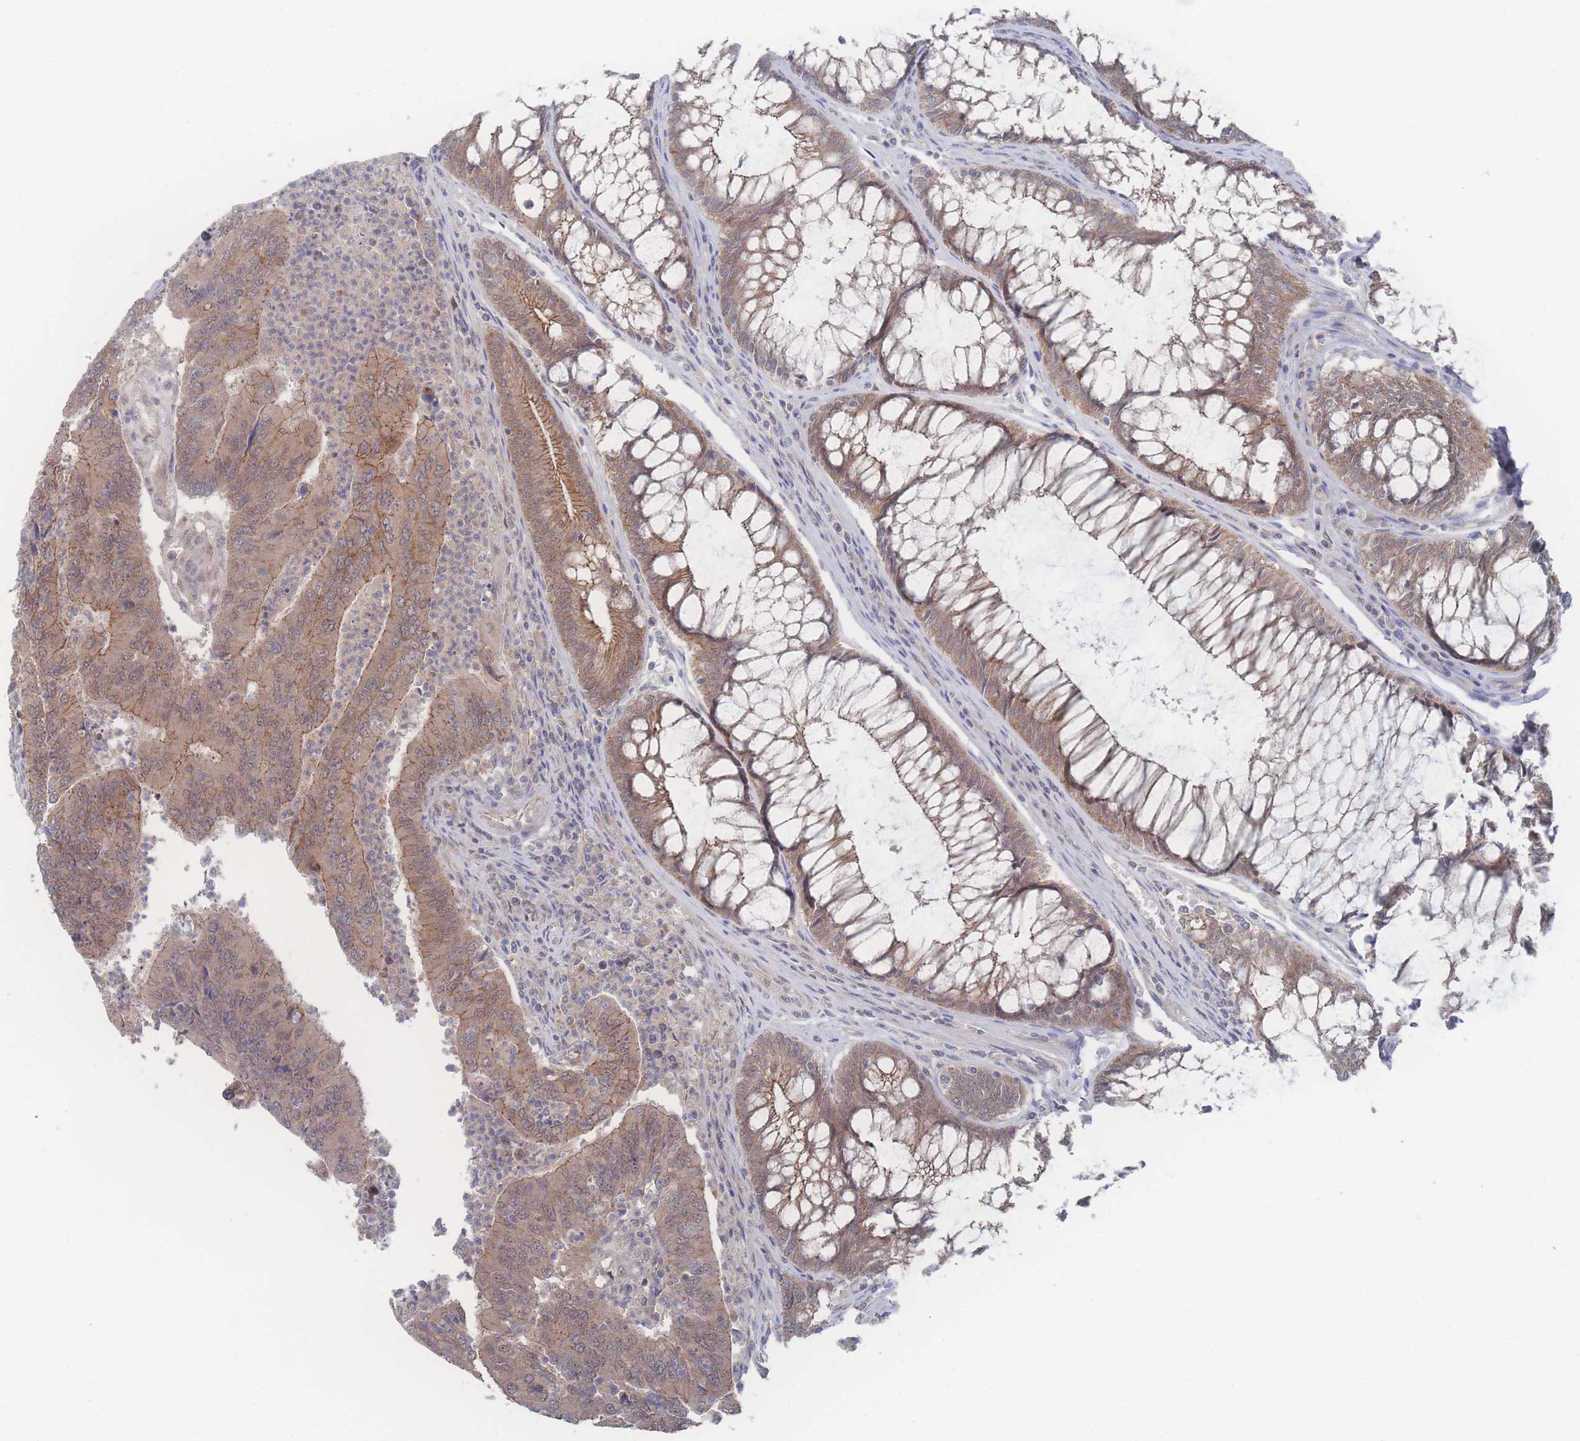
{"staining": {"intensity": "moderate", "quantity": ">75%", "location": "cytoplasmic/membranous"}, "tissue": "colorectal cancer", "cell_type": "Tumor cells", "image_type": "cancer", "snomed": [{"axis": "morphology", "description": "Adenocarcinoma, NOS"}, {"axis": "topography", "description": "Colon"}], "caption": "Colorectal cancer stained for a protein (brown) reveals moderate cytoplasmic/membranous positive positivity in about >75% of tumor cells.", "gene": "NBEAL1", "patient": {"sex": "female", "age": 67}}